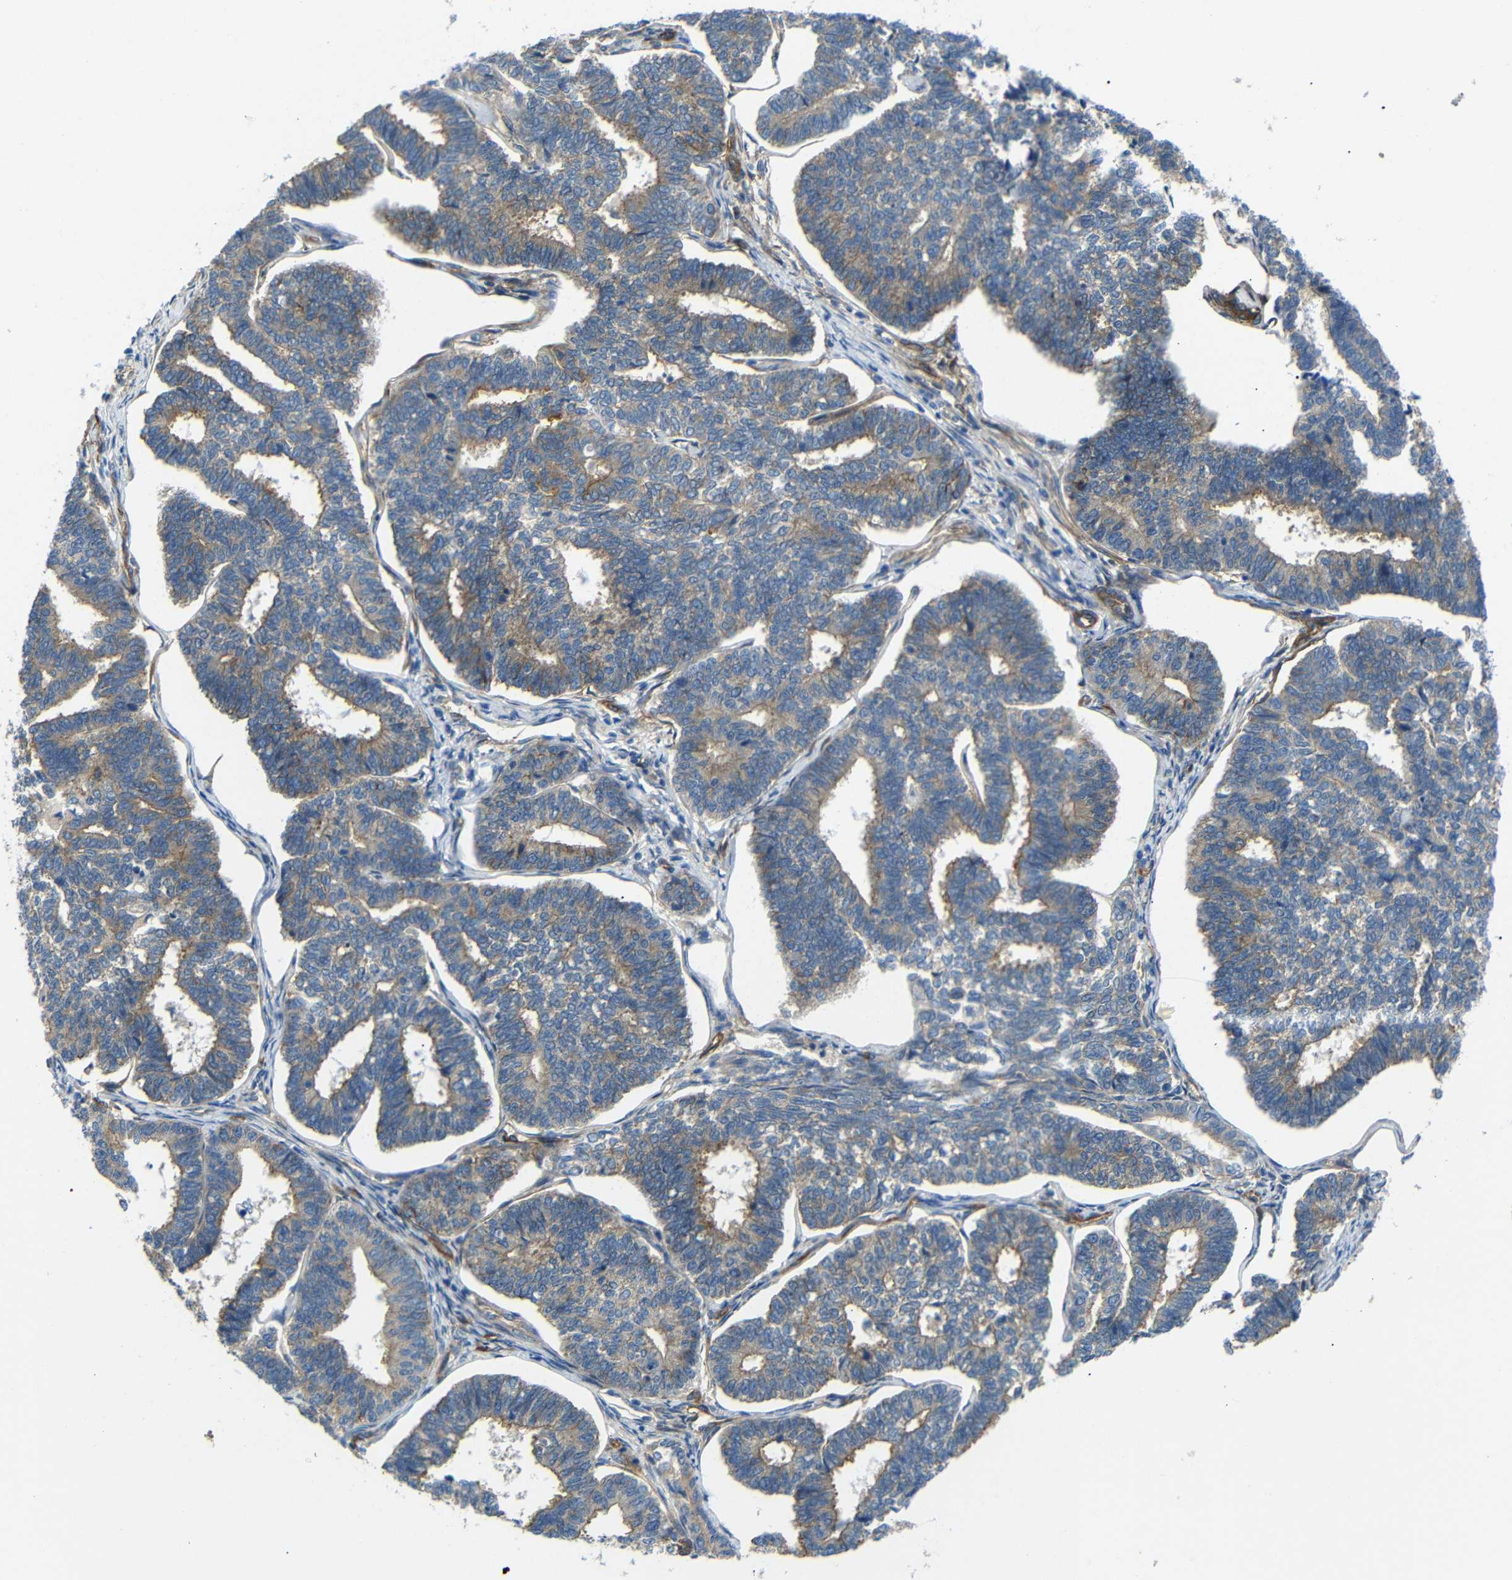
{"staining": {"intensity": "weak", "quantity": ">75%", "location": "cytoplasmic/membranous"}, "tissue": "endometrial cancer", "cell_type": "Tumor cells", "image_type": "cancer", "snomed": [{"axis": "morphology", "description": "Adenocarcinoma, NOS"}, {"axis": "topography", "description": "Endometrium"}], "caption": "Protein expression analysis of endometrial adenocarcinoma shows weak cytoplasmic/membranous expression in approximately >75% of tumor cells.", "gene": "MYO1B", "patient": {"sex": "female", "age": 70}}